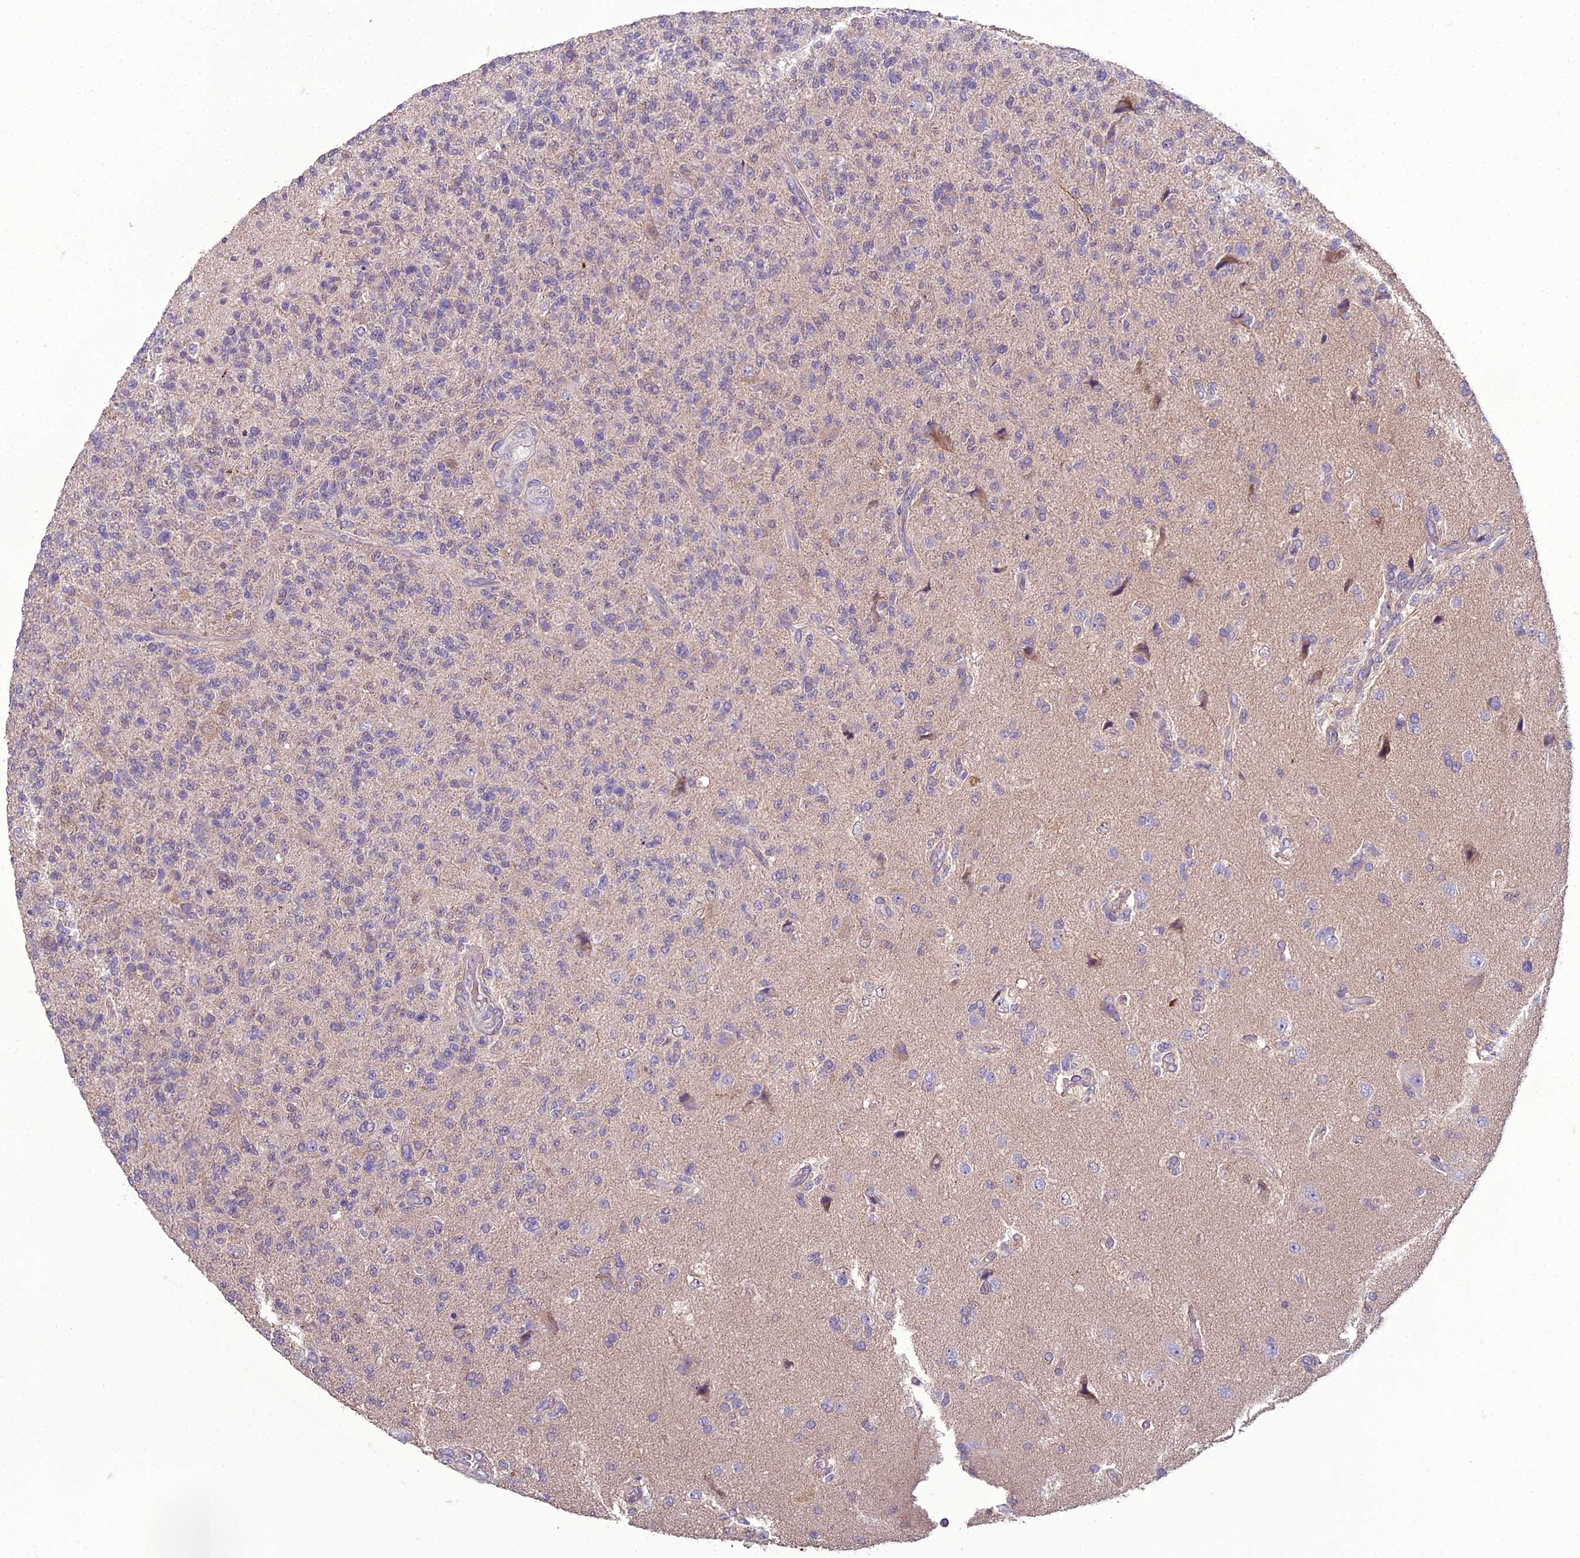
{"staining": {"intensity": "negative", "quantity": "none", "location": "none"}, "tissue": "glioma", "cell_type": "Tumor cells", "image_type": "cancer", "snomed": [{"axis": "morphology", "description": "Glioma, malignant, High grade"}, {"axis": "topography", "description": "Brain"}], "caption": "This is an IHC histopathology image of human glioma. There is no positivity in tumor cells.", "gene": "DUS2", "patient": {"sex": "male", "age": 56}}